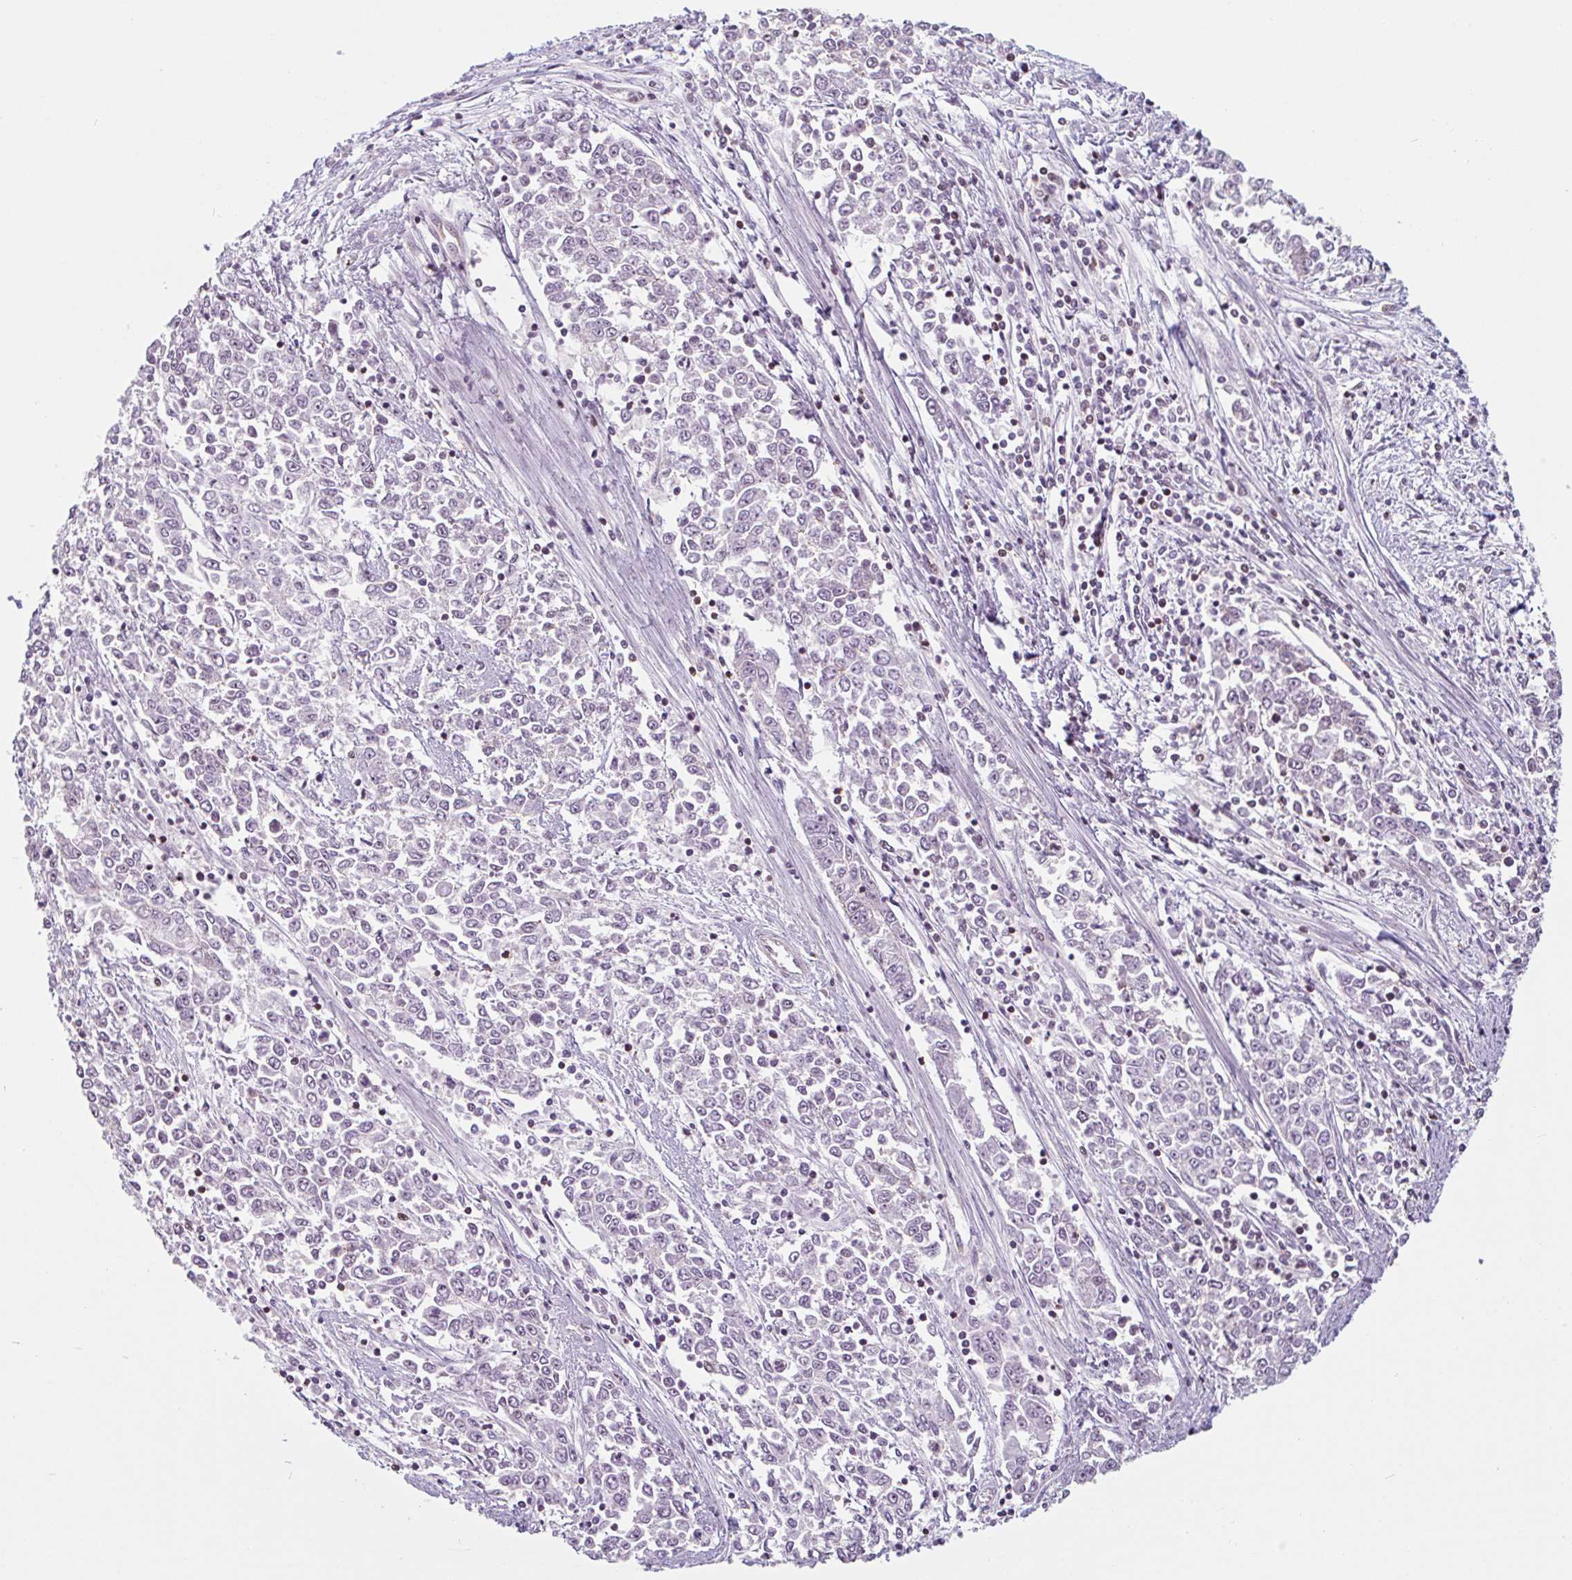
{"staining": {"intensity": "negative", "quantity": "none", "location": "none"}, "tissue": "endometrial cancer", "cell_type": "Tumor cells", "image_type": "cancer", "snomed": [{"axis": "morphology", "description": "Adenocarcinoma, NOS"}, {"axis": "topography", "description": "Endometrium"}], "caption": "This is an IHC image of human adenocarcinoma (endometrial). There is no staining in tumor cells.", "gene": "ZNF689", "patient": {"sex": "female", "age": 50}}